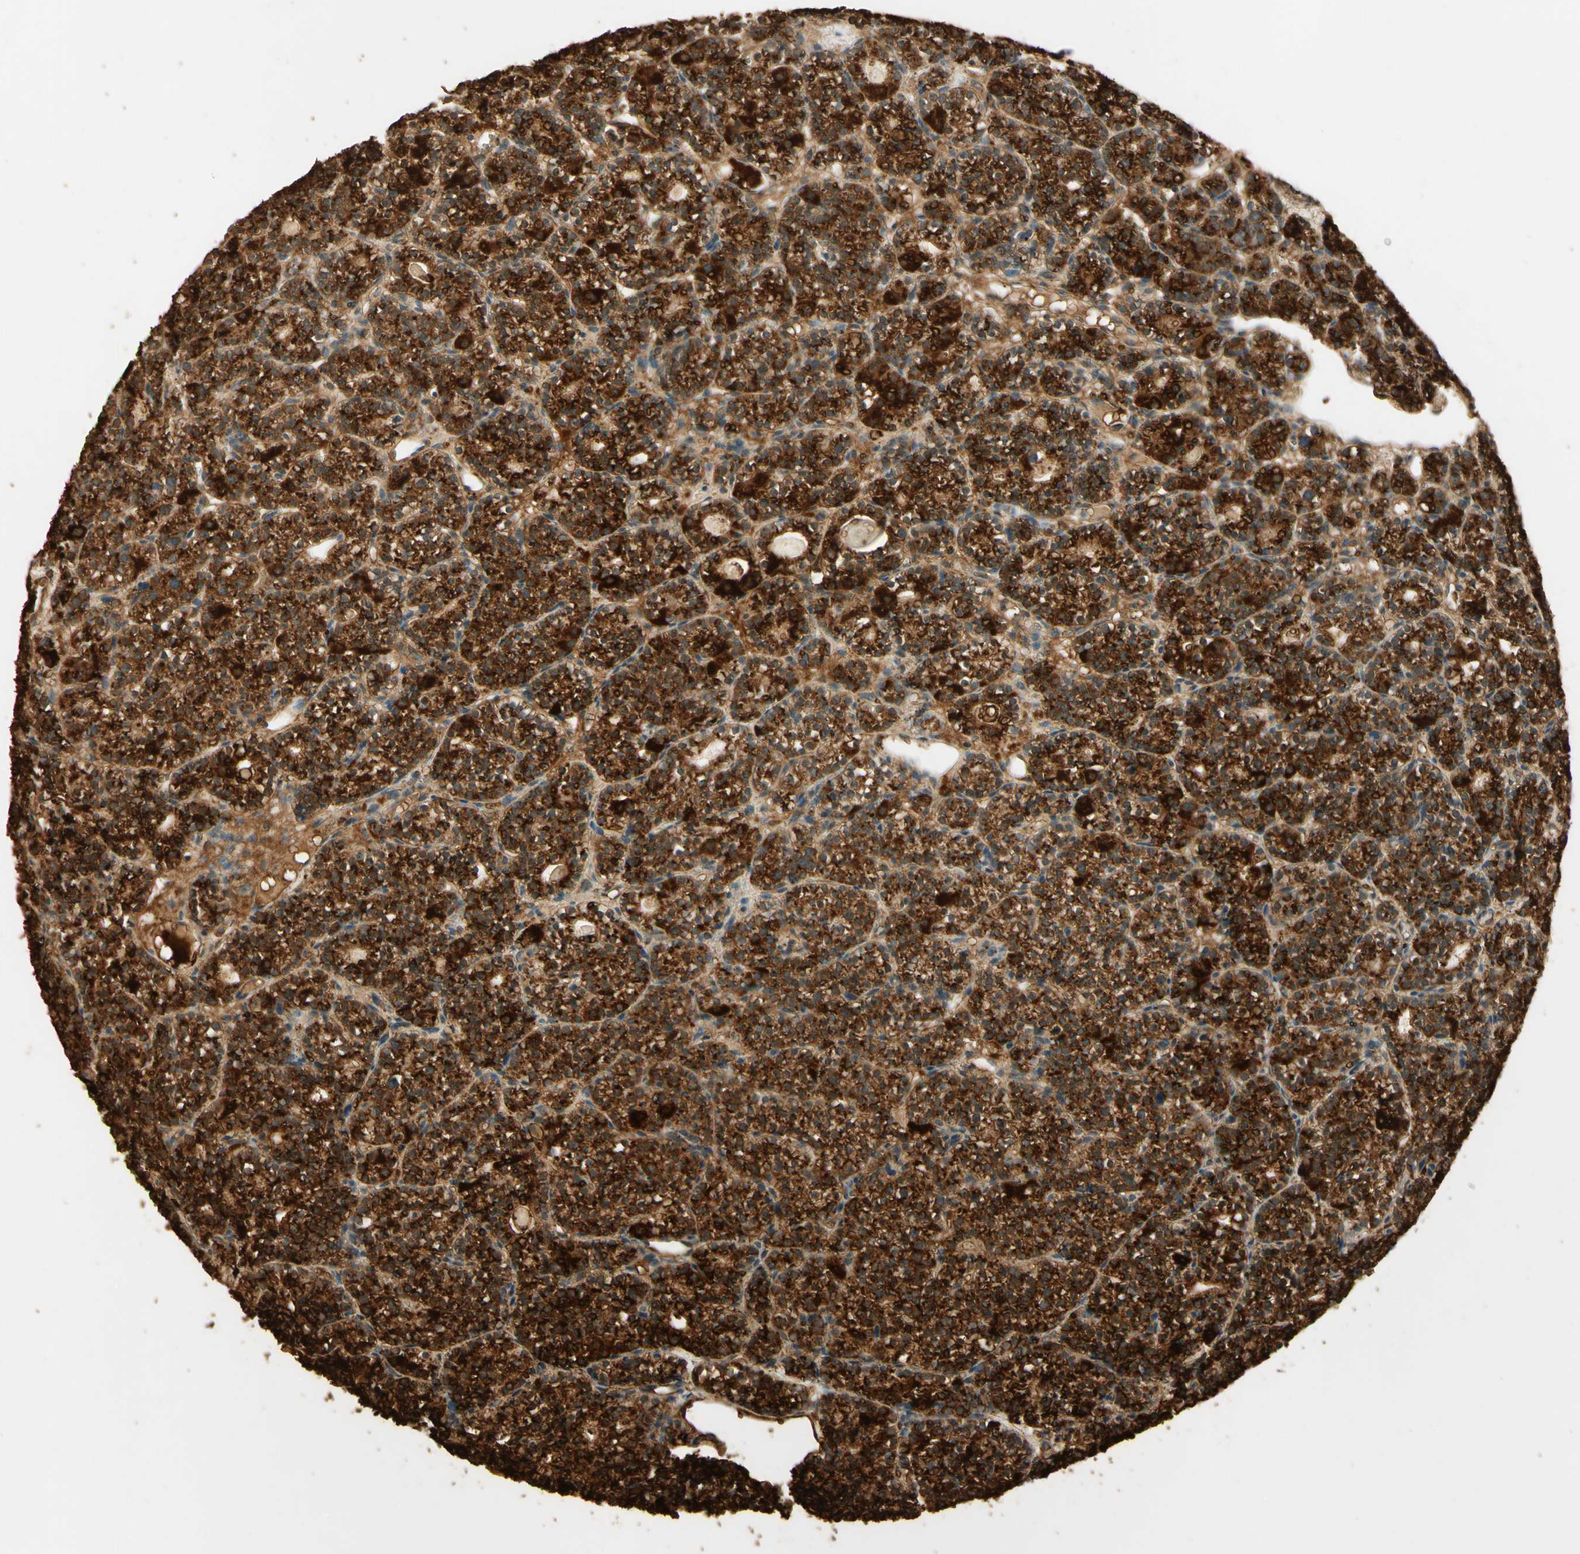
{"staining": {"intensity": "strong", "quantity": ">75%", "location": "cytoplasmic/membranous"}, "tissue": "parathyroid gland", "cell_type": "Glandular cells", "image_type": "normal", "snomed": [{"axis": "morphology", "description": "Normal tissue, NOS"}, {"axis": "topography", "description": "Parathyroid gland"}], "caption": "Strong cytoplasmic/membranous staining for a protein is present in approximately >75% of glandular cells of normal parathyroid gland using immunohistochemistry.", "gene": "ARHGEF17", "patient": {"sex": "female", "age": 64}}